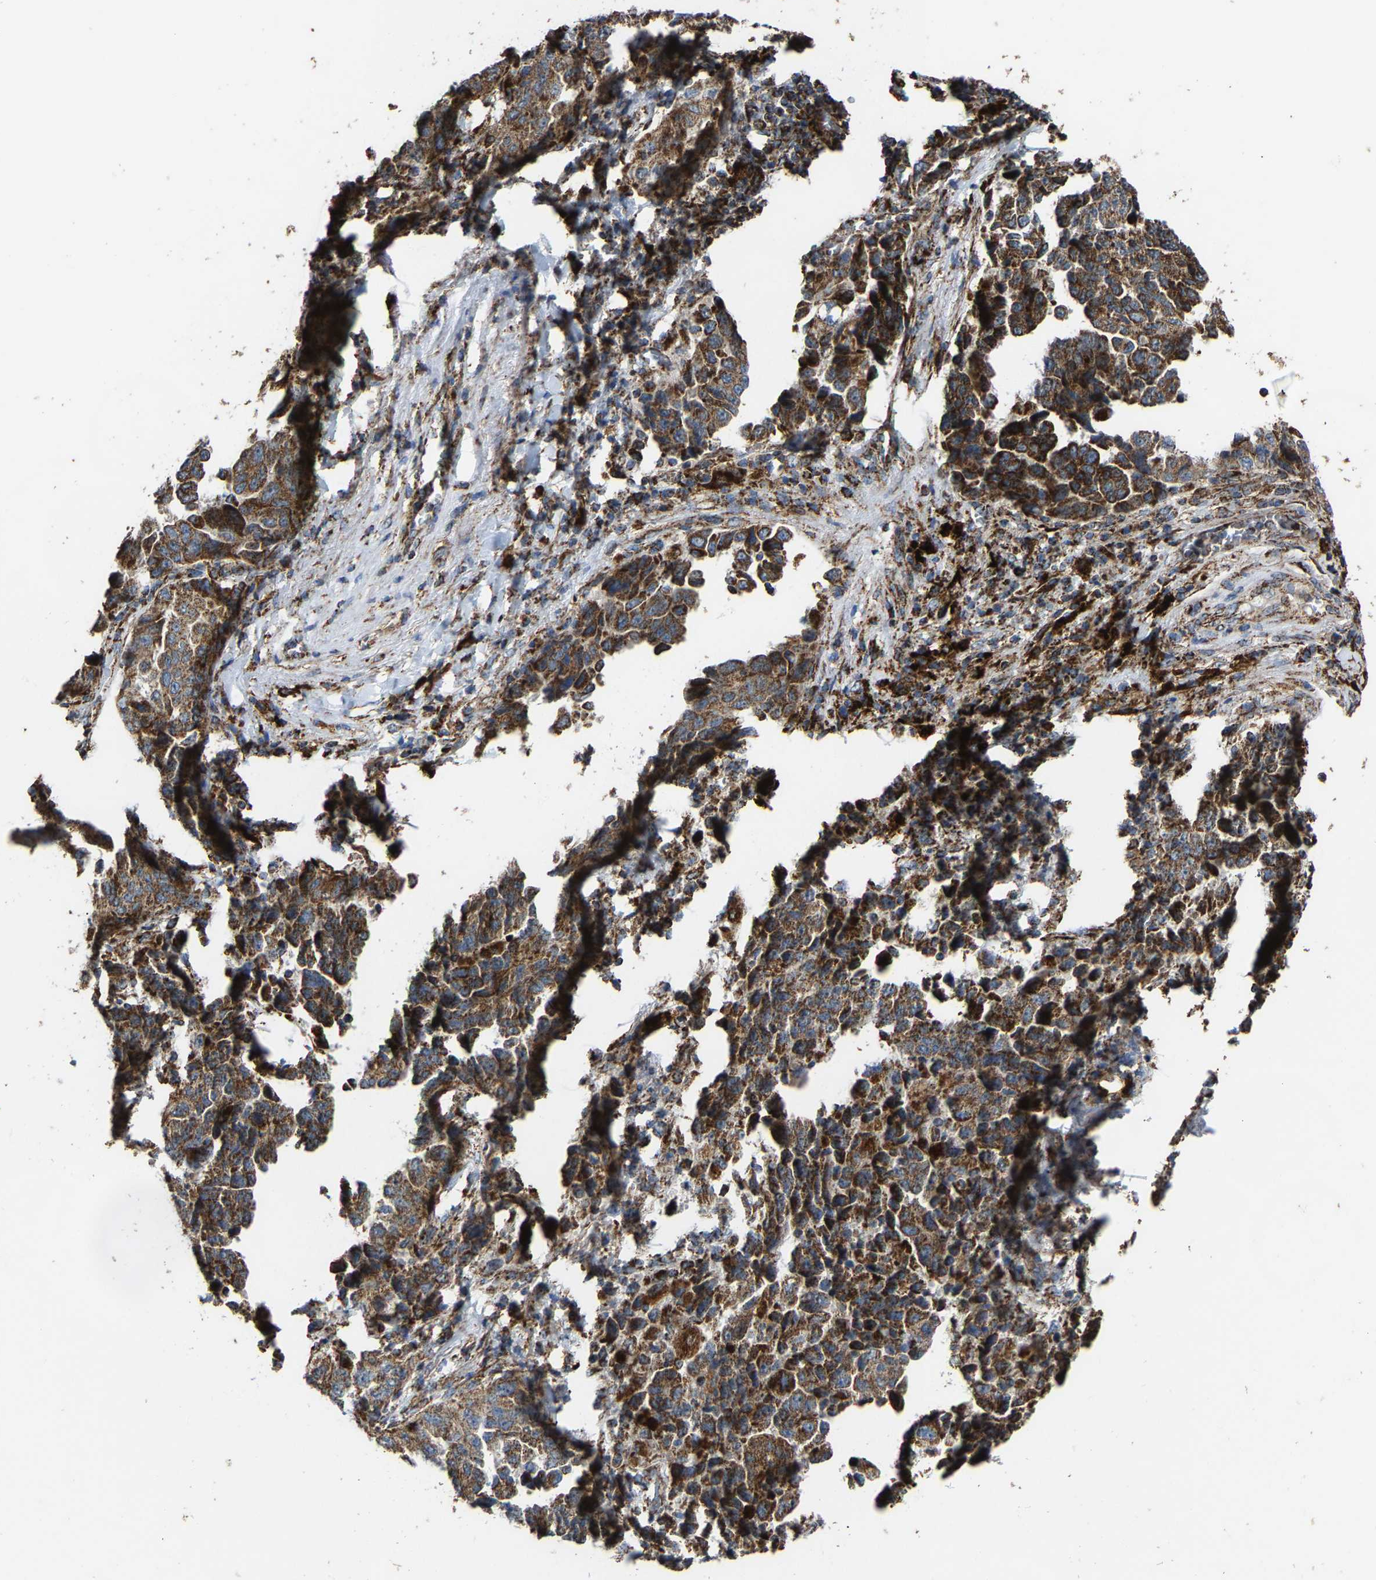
{"staining": {"intensity": "strong", "quantity": ">75%", "location": "cytoplasmic/membranous"}, "tissue": "lung cancer", "cell_type": "Tumor cells", "image_type": "cancer", "snomed": [{"axis": "morphology", "description": "Adenocarcinoma, NOS"}, {"axis": "topography", "description": "Lung"}], "caption": "This micrograph displays lung cancer (adenocarcinoma) stained with immunohistochemistry (IHC) to label a protein in brown. The cytoplasmic/membranous of tumor cells show strong positivity for the protein. Nuclei are counter-stained blue.", "gene": "NDUFV3", "patient": {"sex": "female", "age": 51}}